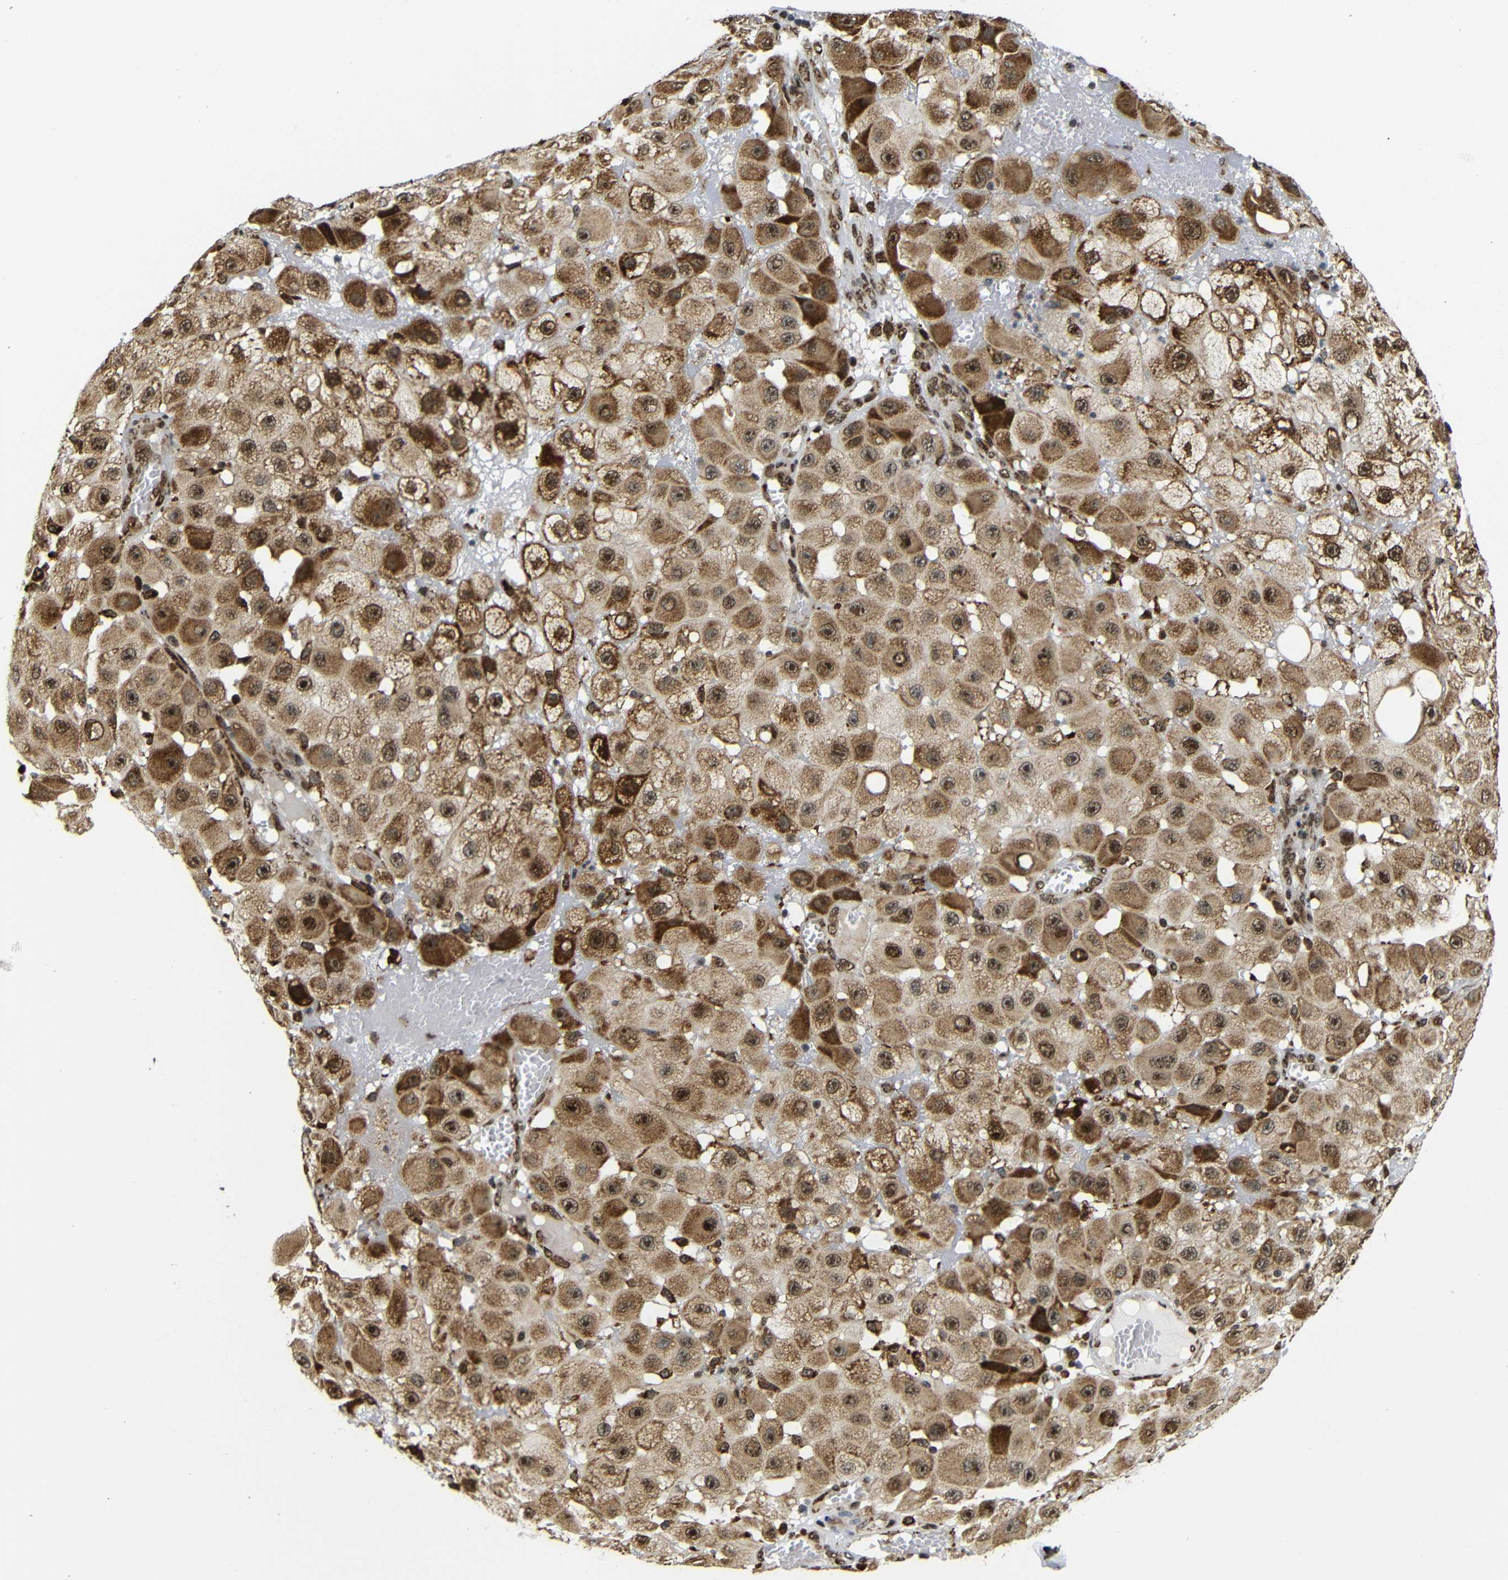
{"staining": {"intensity": "moderate", "quantity": ">75%", "location": "cytoplasmic/membranous,nuclear"}, "tissue": "melanoma", "cell_type": "Tumor cells", "image_type": "cancer", "snomed": [{"axis": "morphology", "description": "Malignant melanoma, NOS"}, {"axis": "topography", "description": "Skin"}], "caption": "Immunohistochemical staining of human malignant melanoma exhibits medium levels of moderate cytoplasmic/membranous and nuclear expression in about >75% of tumor cells. The protein of interest is shown in brown color, while the nuclei are stained blue.", "gene": "SPCS2", "patient": {"sex": "female", "age": 81}}